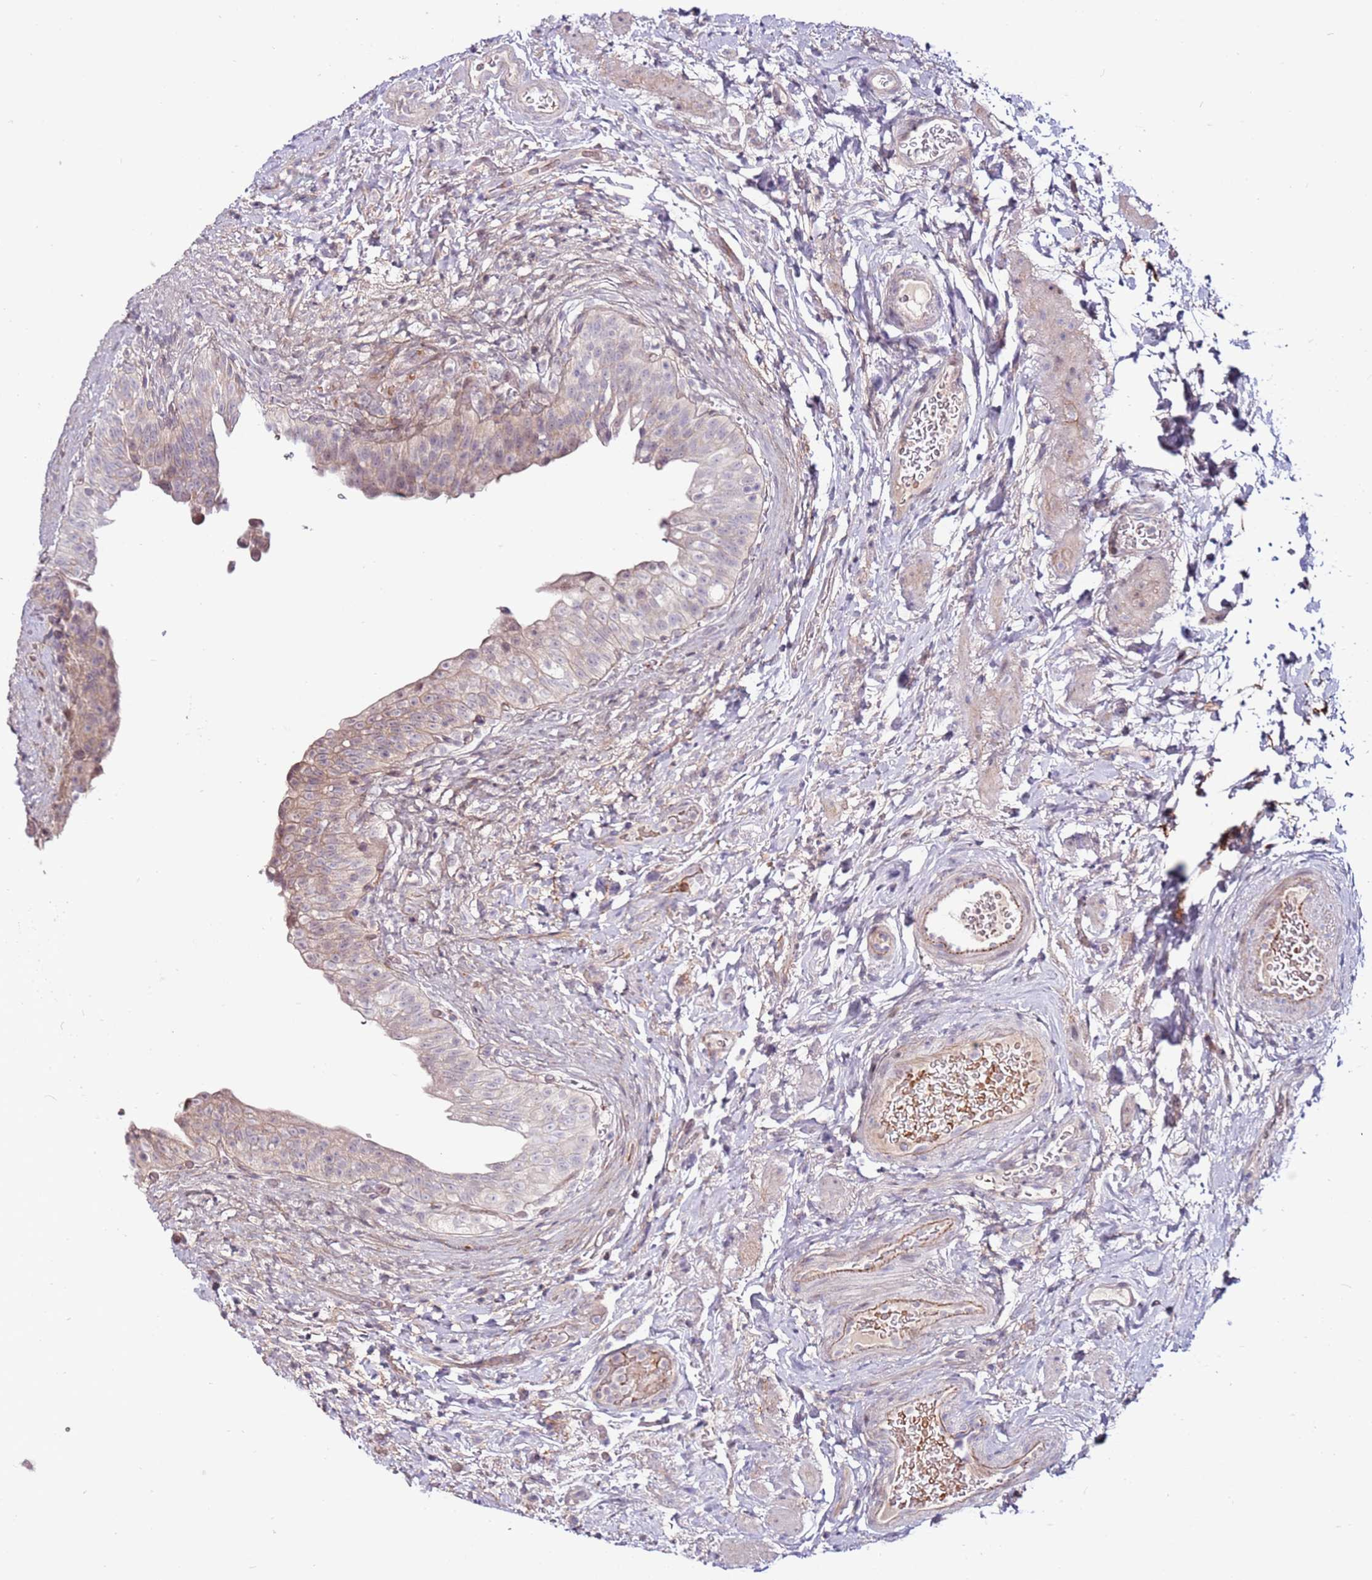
{"staining": {"intensity": "weak", "quantity": "25%-75%", "location": "cytoplasmic/membranous"}, "tissue": "urinary bladder", "cell_type": "Urothelial cells", "image_type": "normal", "snomed": [{"axis": "morphology", "description": "Normal tissue, NOS"}, {"axis": "topography", "description": "Urinary bladder"}], "caption": "Weak cytoplasmic/membranous protein staining is identified in approximately 25%-75% of urothelial cells in urinary bladder. Immunohistochemistry stains the protein of interest in brown and the nuclei are stained blue.", "gene": "MTG2", "patient": {"sex": "male", "age": 69}}